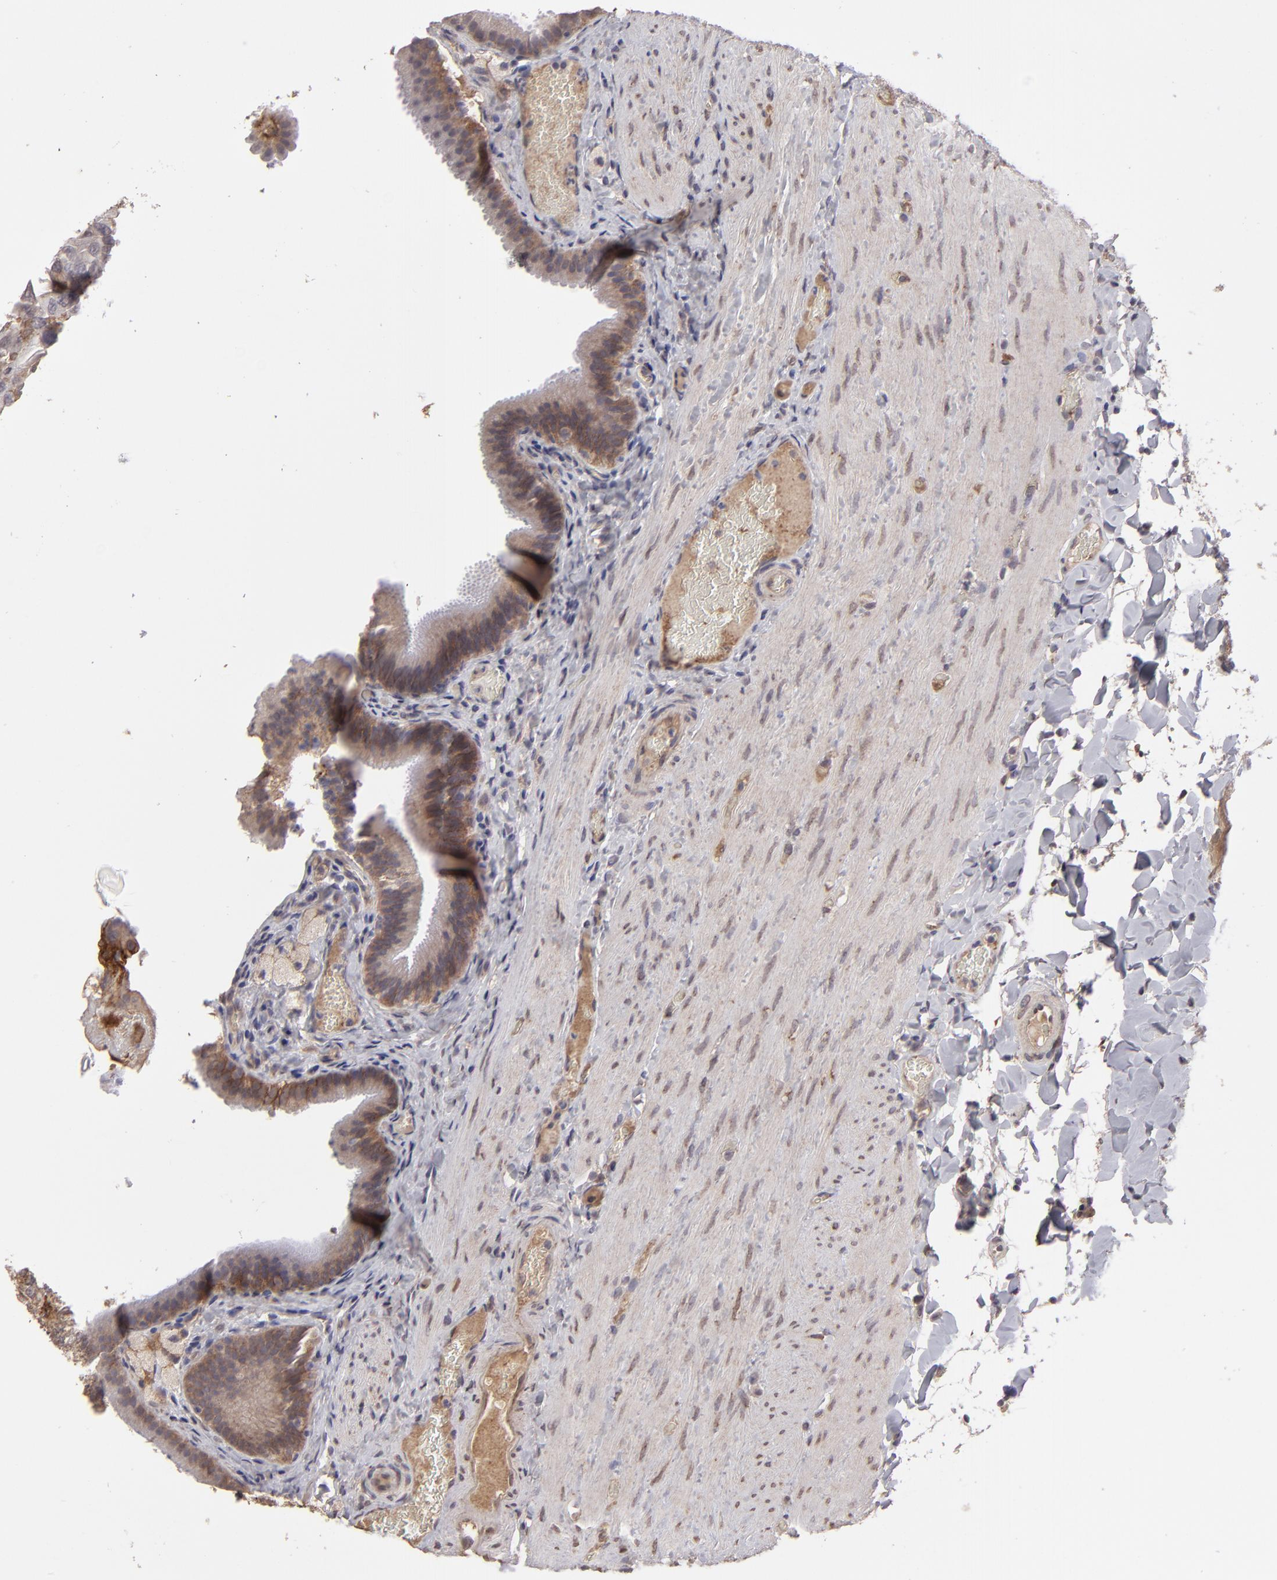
{"staining": {"intensity": "moderate", "quantity": ">75%", "location": "cytoplasmic/membranous"}, "tissue": "gallbladder", "cell_type": "Glandular cells", "image_type": "normal", "snomed": [{"axis": "morphology", "description": "Normal tissue, NOS"}, {"axis": "topography", "description": "Gallbladder"}], "caption": "A photomicrograph of gallbladder stained for a protein demonstrates moderate cytoplasmic/membranous brown staining in glandular cells.", "gene": "ITGB5", "patient": {"sex": "female", "age": 24}}